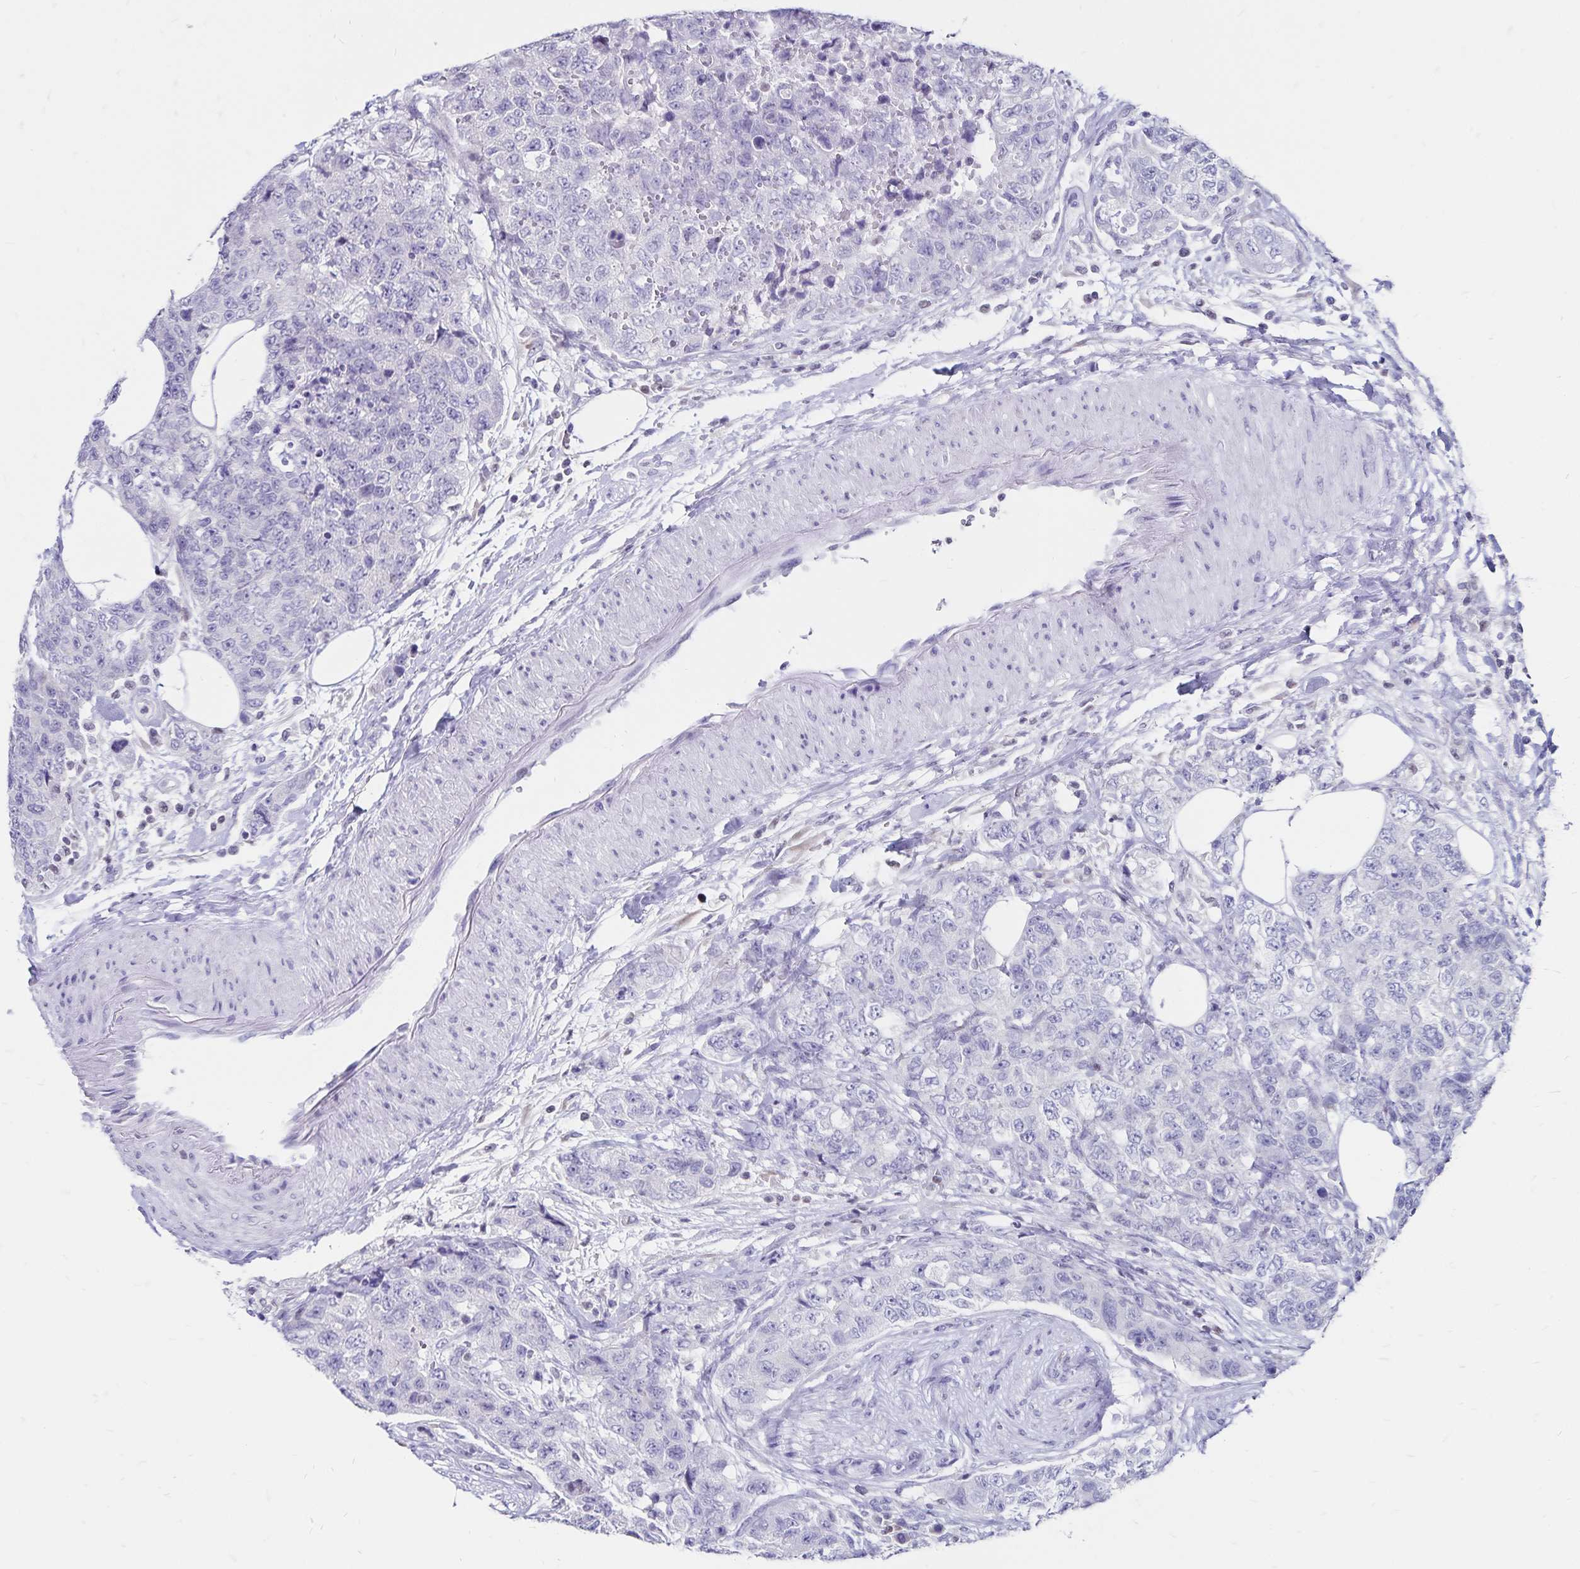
{"staining": {"intensity": "negative", "quantity": "none", "location": "none"}, "tissue": "urothelial cancer", "cell_type": "Tumor cells", "image_type": "cancer", "snomed": [{"axis": "morphology", "description": "Urothelial carcinoma, High grade"}, {"axis": "topography", "description": "Urinary bladder"}], "caption": "This is an IHC histopathology image of urothelial cancer. There is no positivity in tumor cells.", "gene": "IKZF1", "patient": {"sex": "female", "age": 78}}